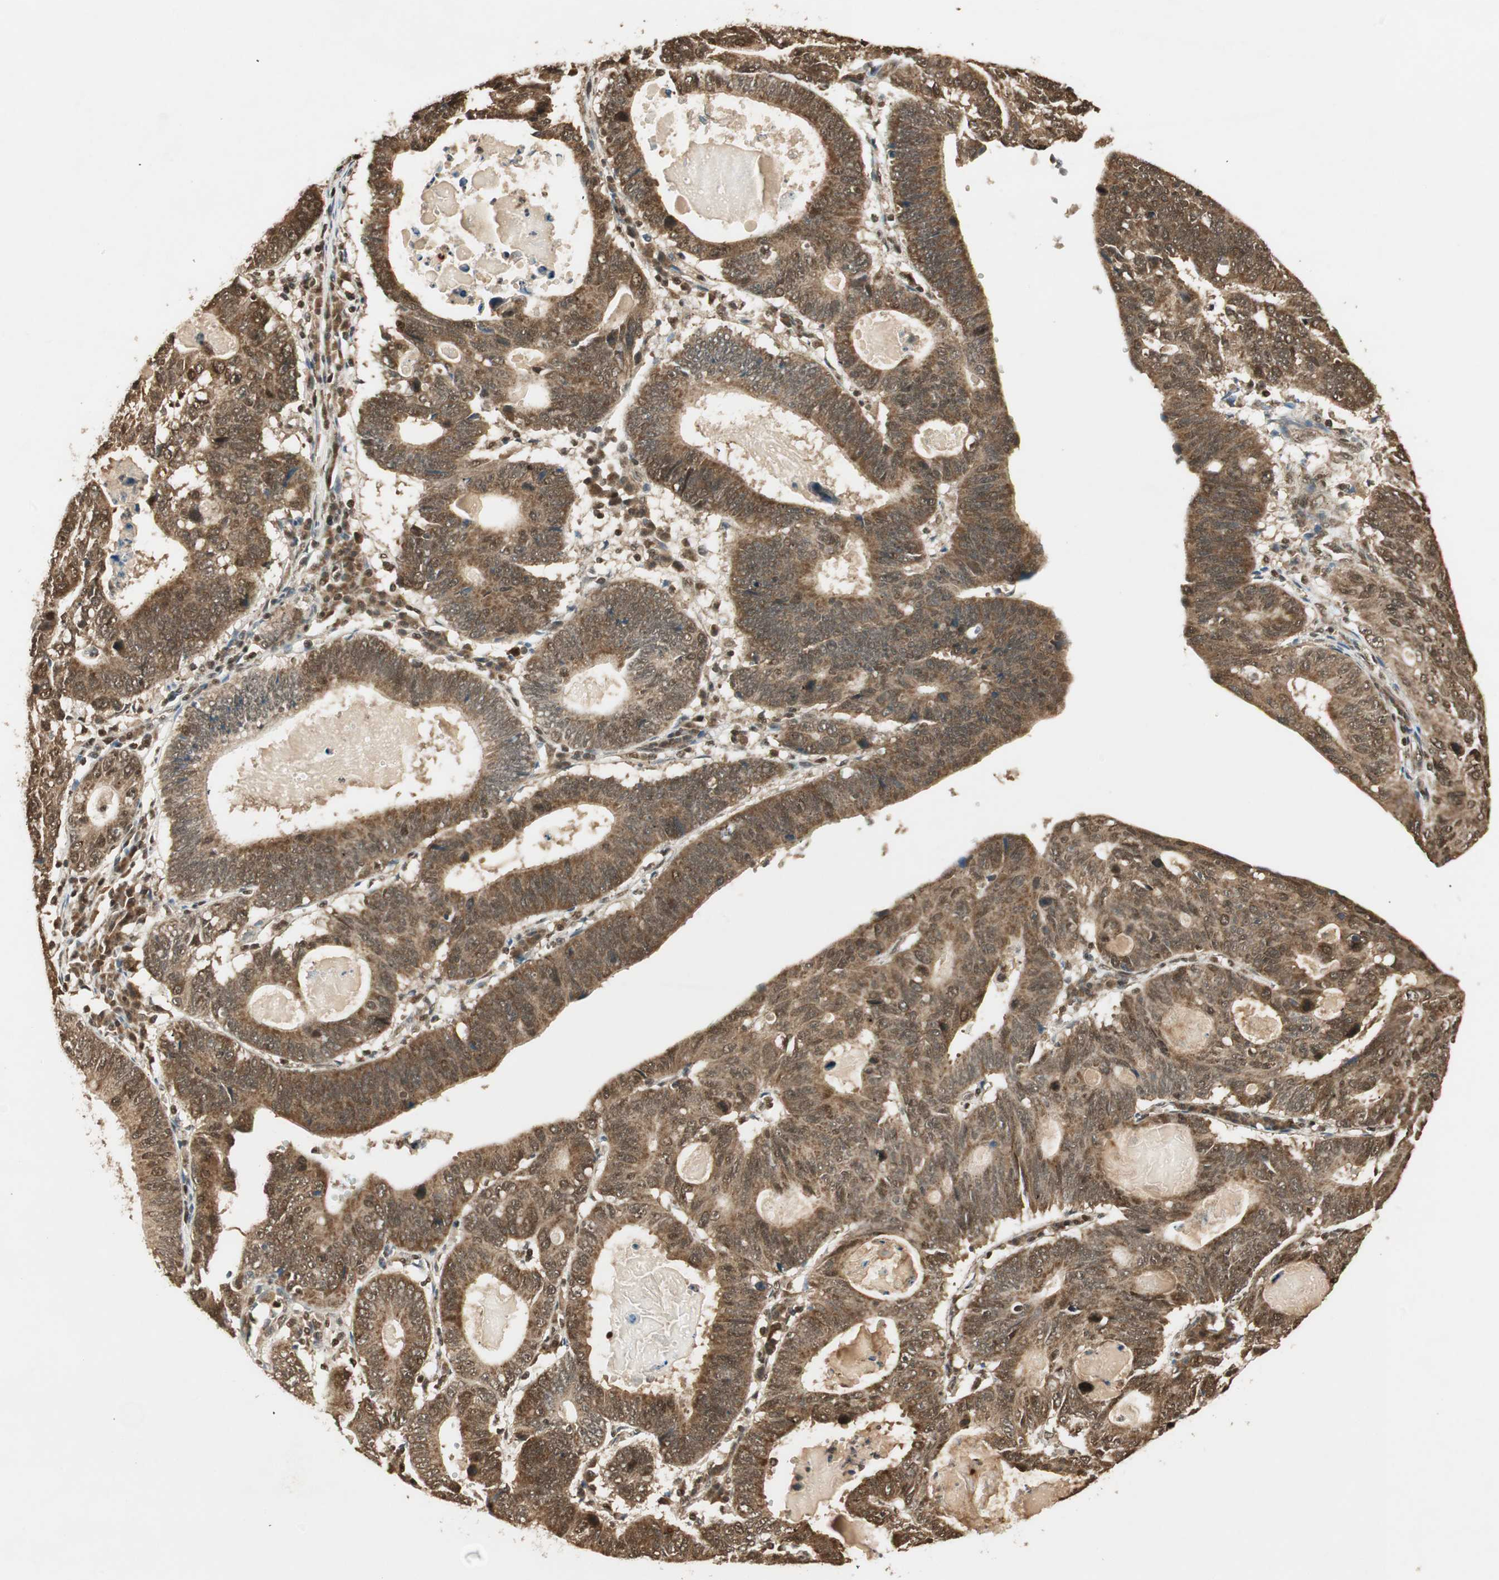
{"staining": {"intensity": "strong", "quantity": ">75%", "location": "cytoplasmic/membranous,nuclear"}, "tissue": "stomach cancer", "cell_type": "Tumor cells", "image_type": "cancer", "snomed": [{"axis": "morphology", "description": "Adenocarcinoma, NOS"}, {"axis": "topography", "description": "Stomach"}], "caption": "Immunohistochemical staining of adenocarcinoma (stomach) reveals high levels of strong cytoplasmic/membranous and nuclear expression in about >75% of tumor cells. The protein is shown in brown color, while the nuclei are stained blue.", "gene": "RPA3", "patient": {"sex": "male", "age": 59}}